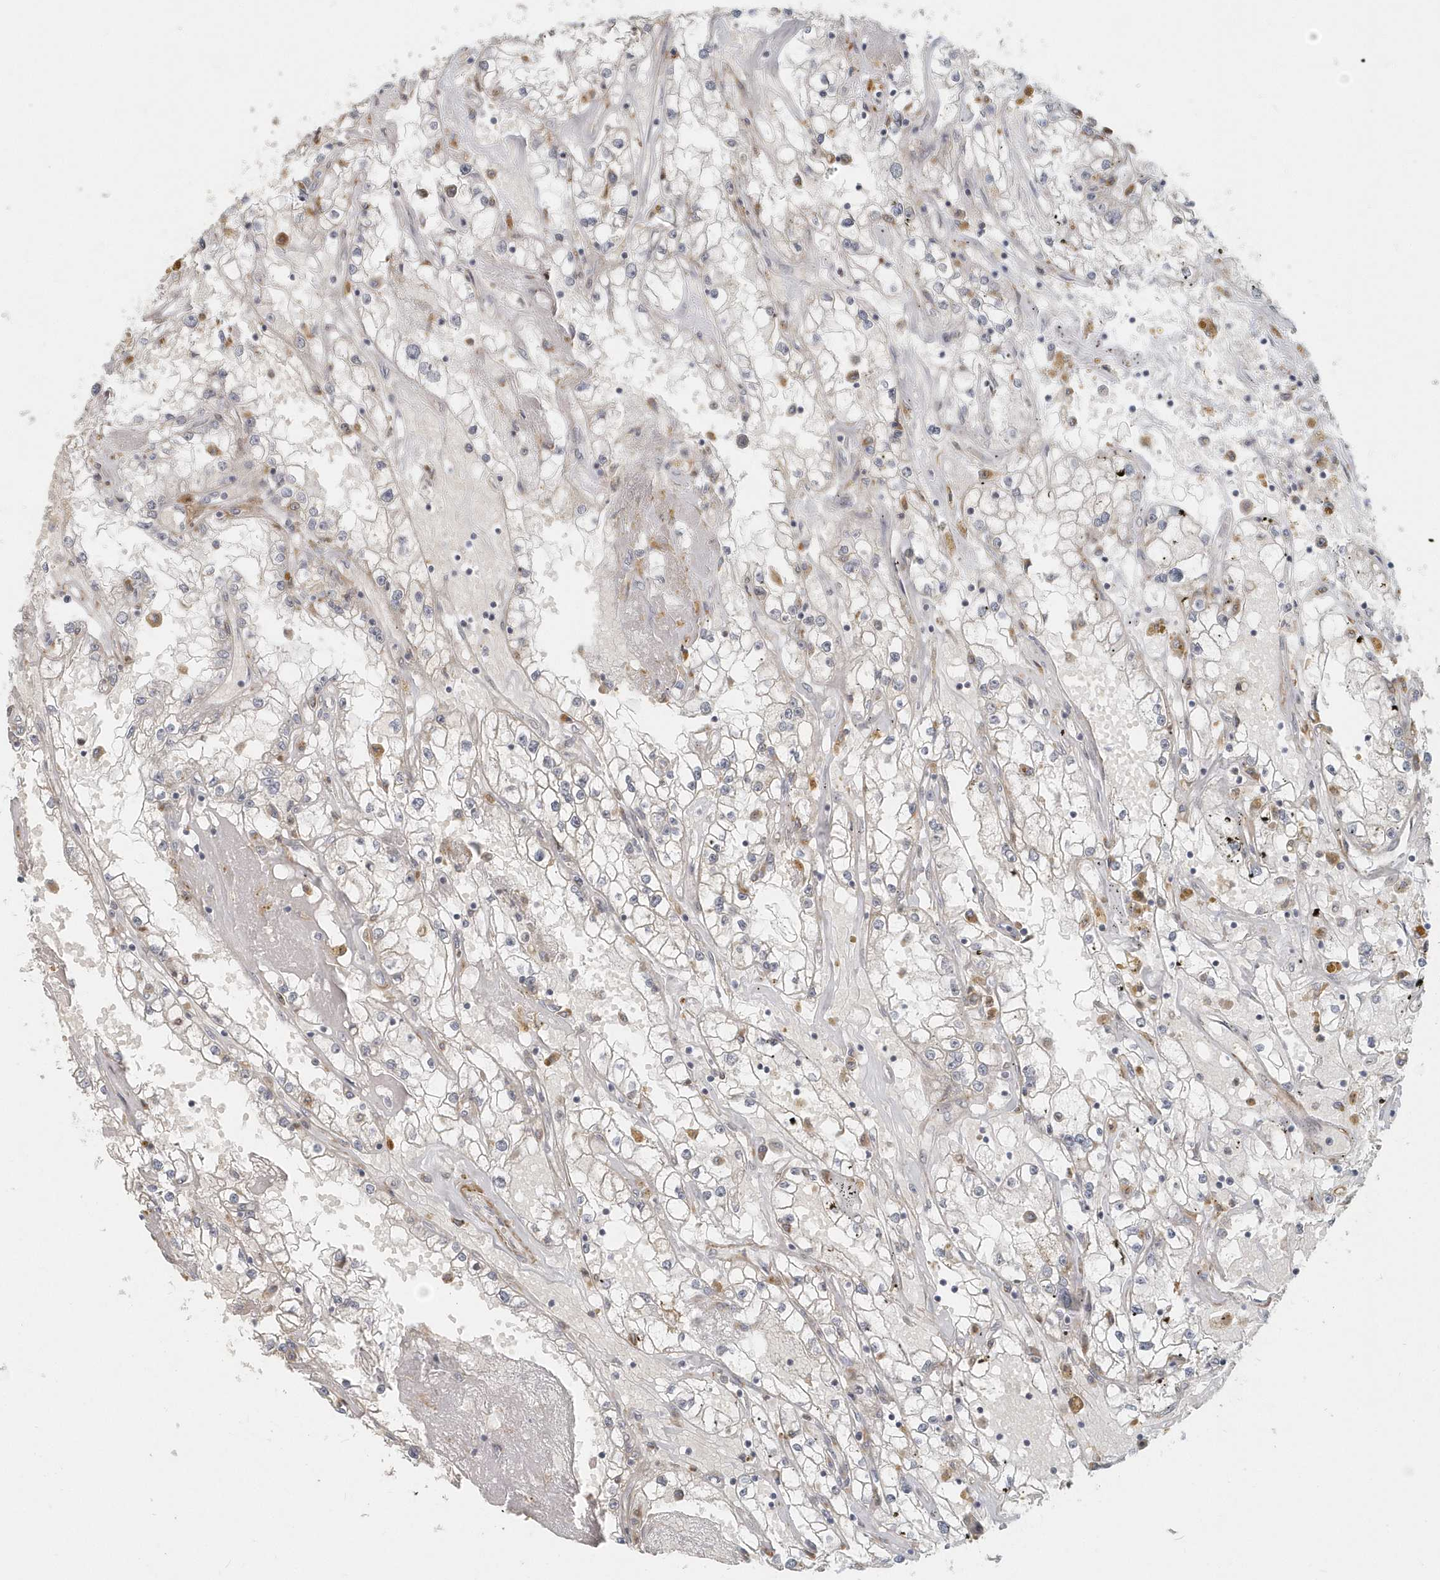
{"staining": {"intensity": "negative", "quantity": "none", "location": "none"}, "tissue": "renal cancer", "cell_type": "Tumor cells", "image_type": "cancer", "snomed": [{"axis": "morphology", "description": "Adenocarcinoma, NOS"}, {"axis": "topography", "description": "Kidney"}], "caption": "An immunohistochemistry photomicrograph of renal cancer is shown. There is no staining in tumor cells of renal cancer.", "gene": "NAPB", "patient": {"sex": "male", "age": 56}}